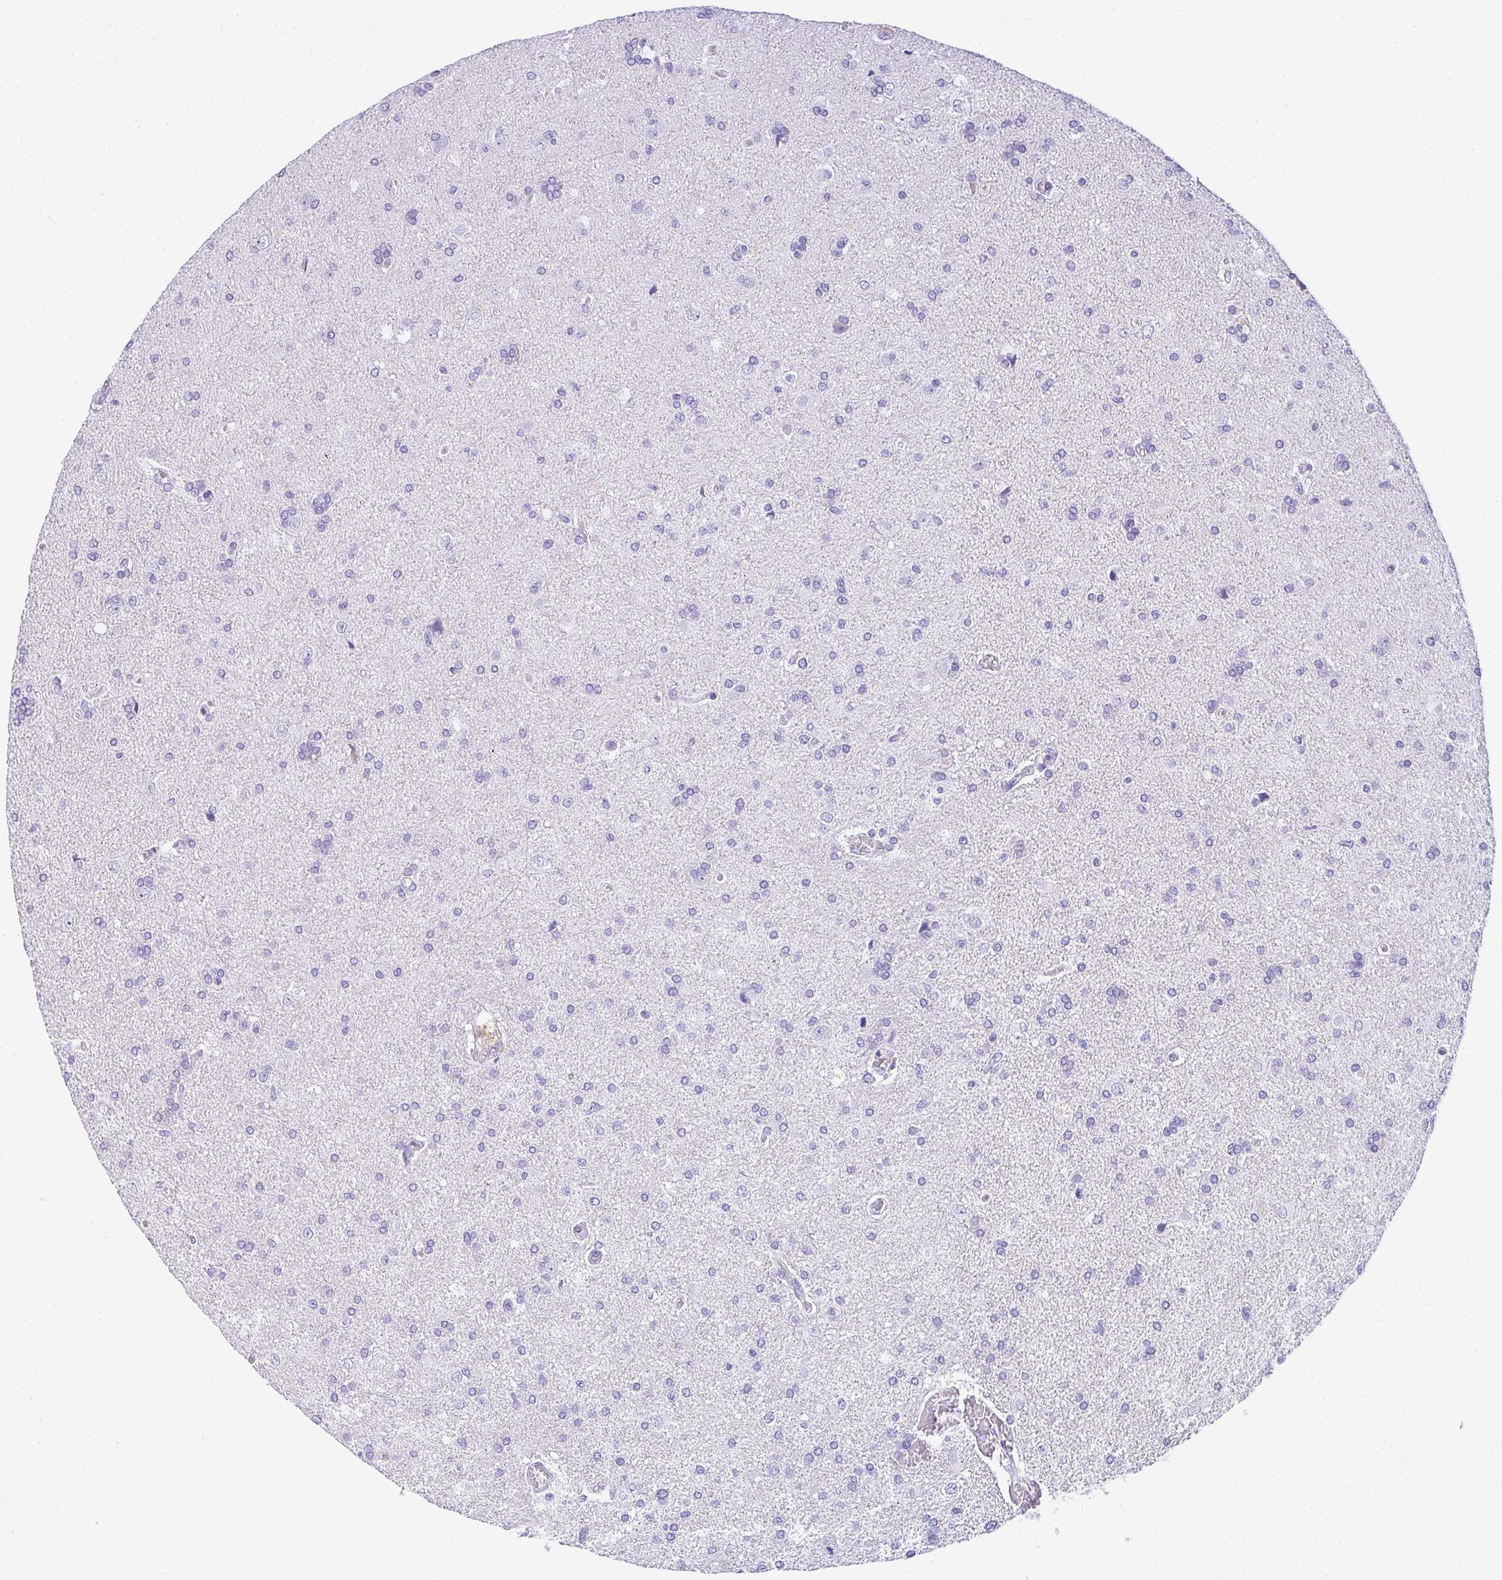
{"staining": {"intensity": "negative", "quantity": "none", "location": "none"}, "tissue": "glioma", "cell_type": "Tumor cells", "image_type": "cancer", "snomed": [{"axis": "morphology", "description": "Glioma, malignant, High grade"}, {"axis": "topography", "description": "Brain"}], "caption": "DAB immunohistochemical staining of malignant glioma (high-grade) demonstrates no significant staining in tumor cells. The staining is performed using DAB brown chromogen with nuclei counter-stained in using hematoxylin.", "gene": "AVIL", "patient": {"sex": "male", "age": 68}}